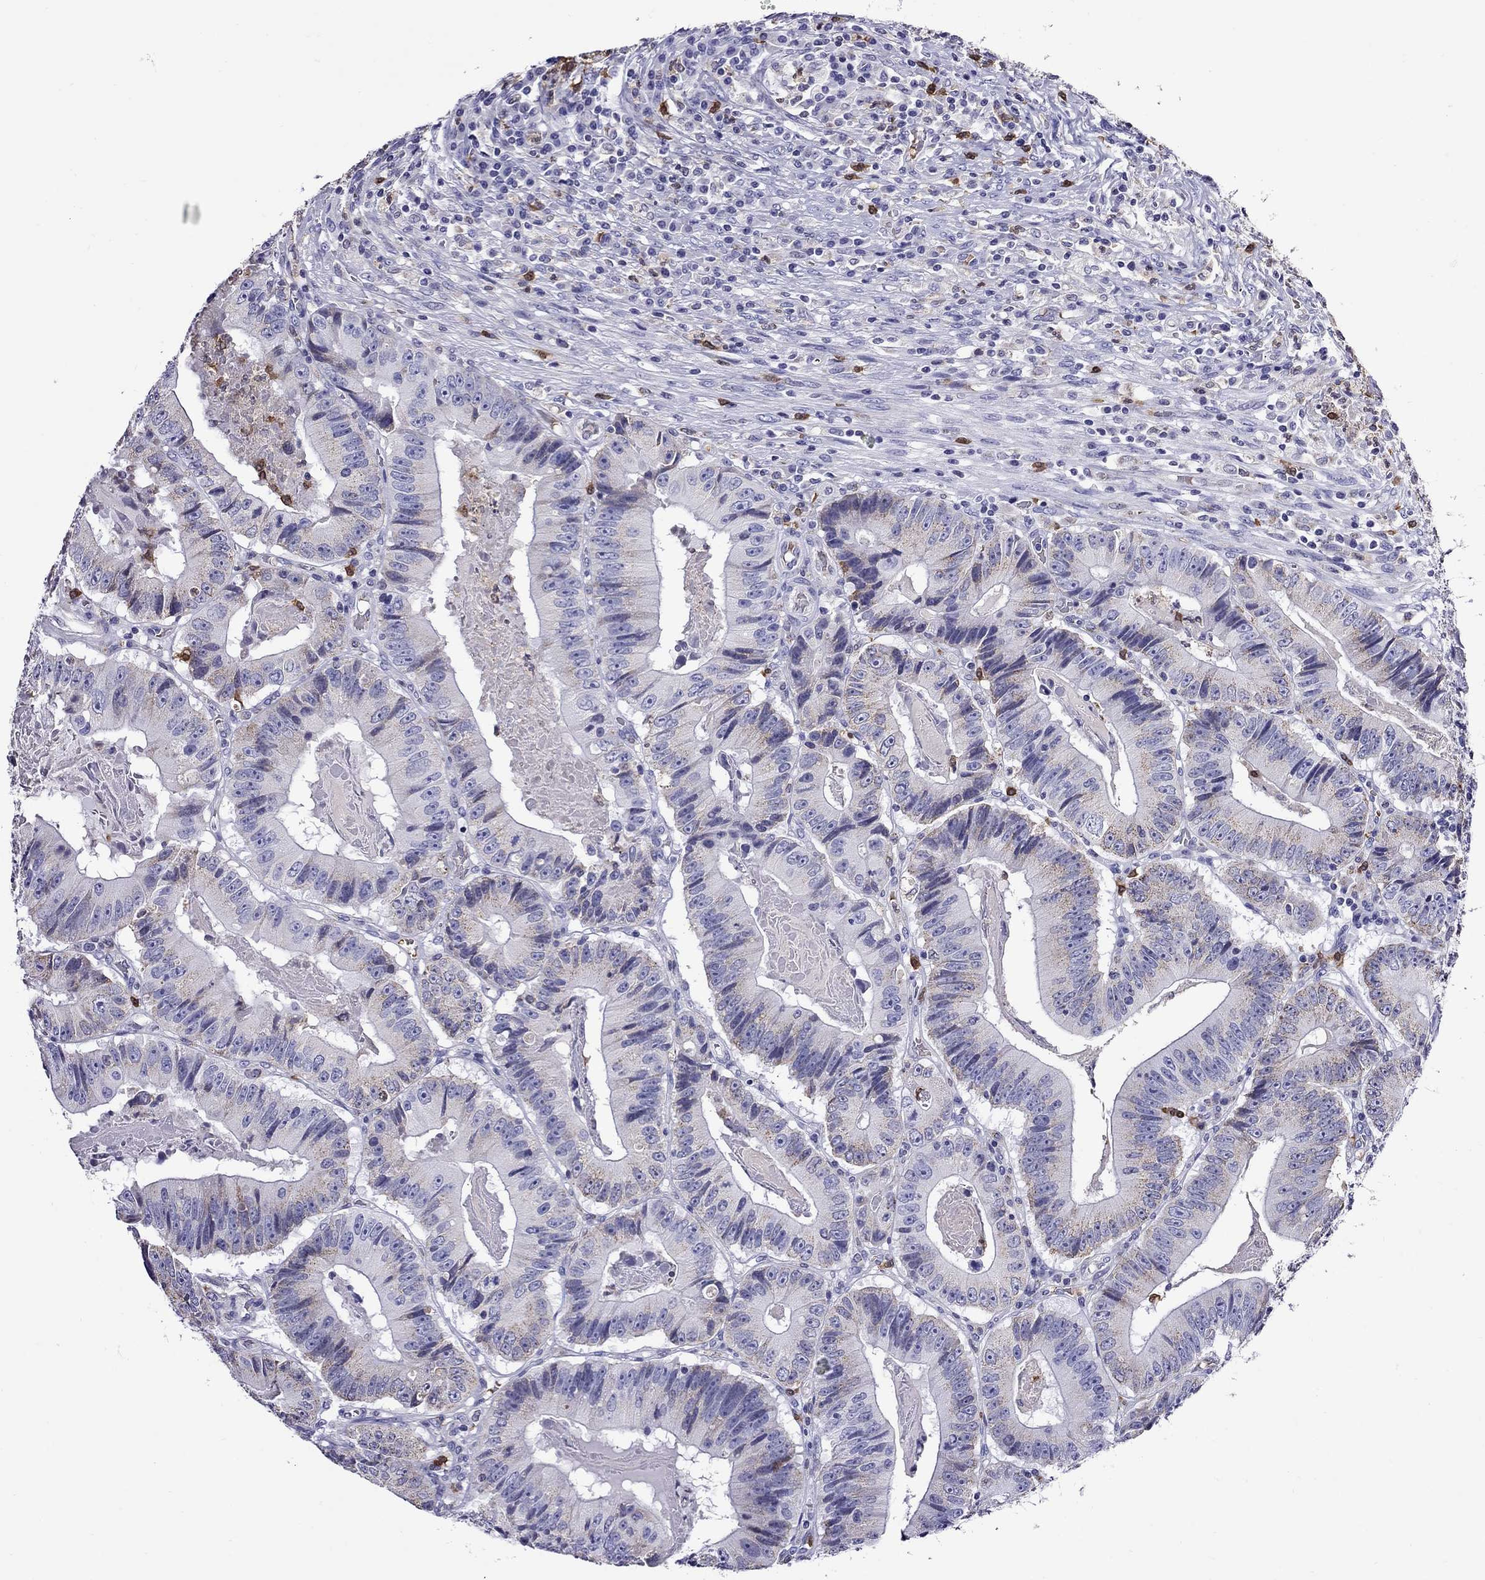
{"staining": {"intensity": "weak", "quantity": "25%-75%", "location": "cytoplasmic/membranous"}, "tissue": "colorectal cancer", "cell_type": "Tumor cells", "image_type": "cancer", "snomed": [{"axis": "morphology", "description": "Adenocarcinoma, NOS"}, {"axis": "topography", "description": "Colon"}], "caption": "Colorectal cancer stained with a protein marker reveals weak staining in tumor cells.", "gene": "SCG2", "patient": {"sex": "female", "age": 86}}